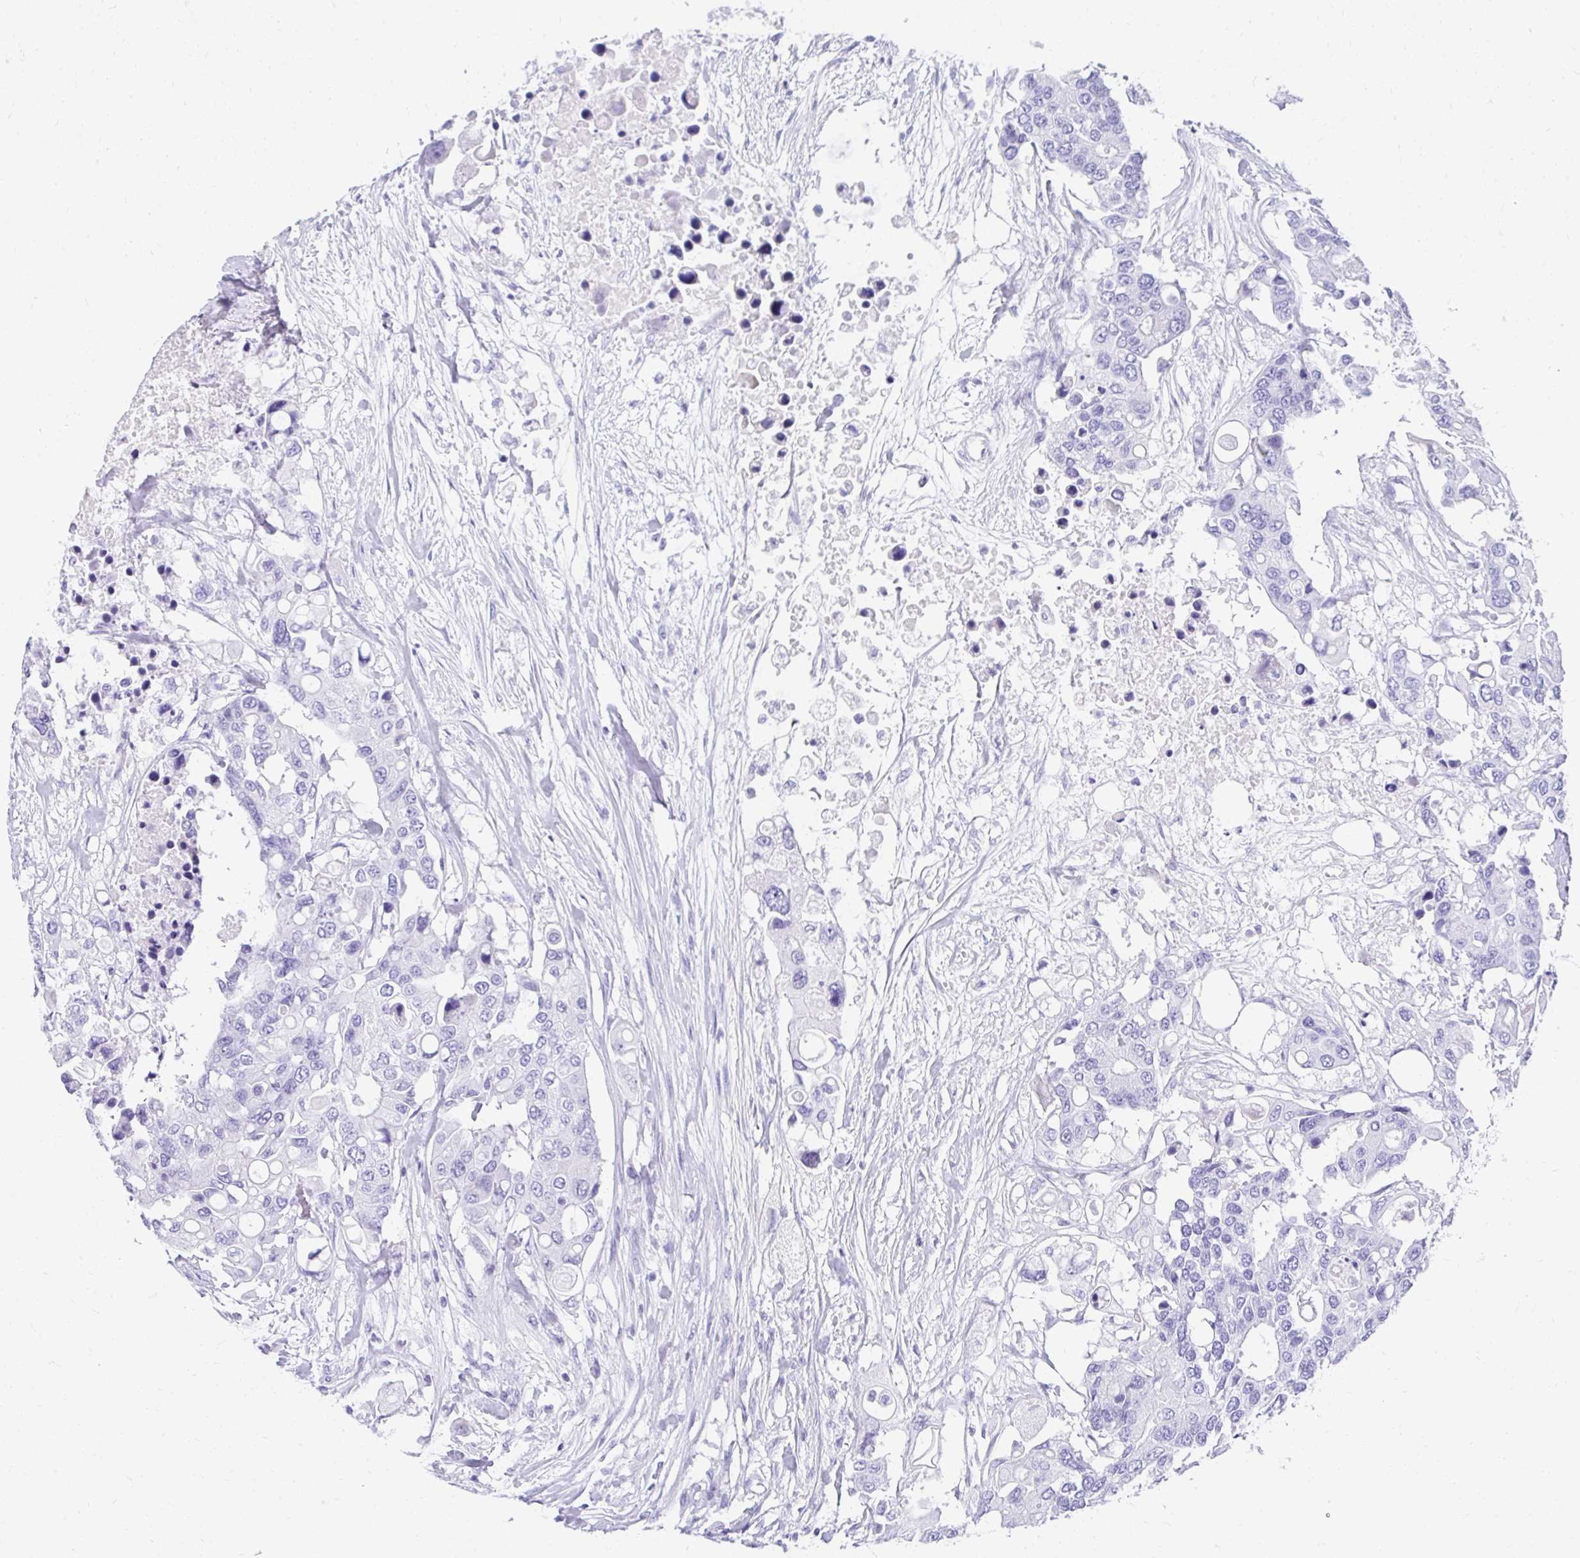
{"staining": {"intensity": "negative", "quantity": "none", "location": "none"}, "tissue": "colorectal cancer", "cell_type": "Tumor cells", "image_type": "cancer", "snomed": [{"axis": "morphology", "description": "Adenocarcinoma, NOS"}, {"axis": "topography", "description": "Colon"}], "caption": "Photomicrograph shows no significant protein staining in tumor cells of colorectal cancer (adenocarcinoma).", "gene": "TNNT1", "patient": {"sex": "male", "age": 77}}